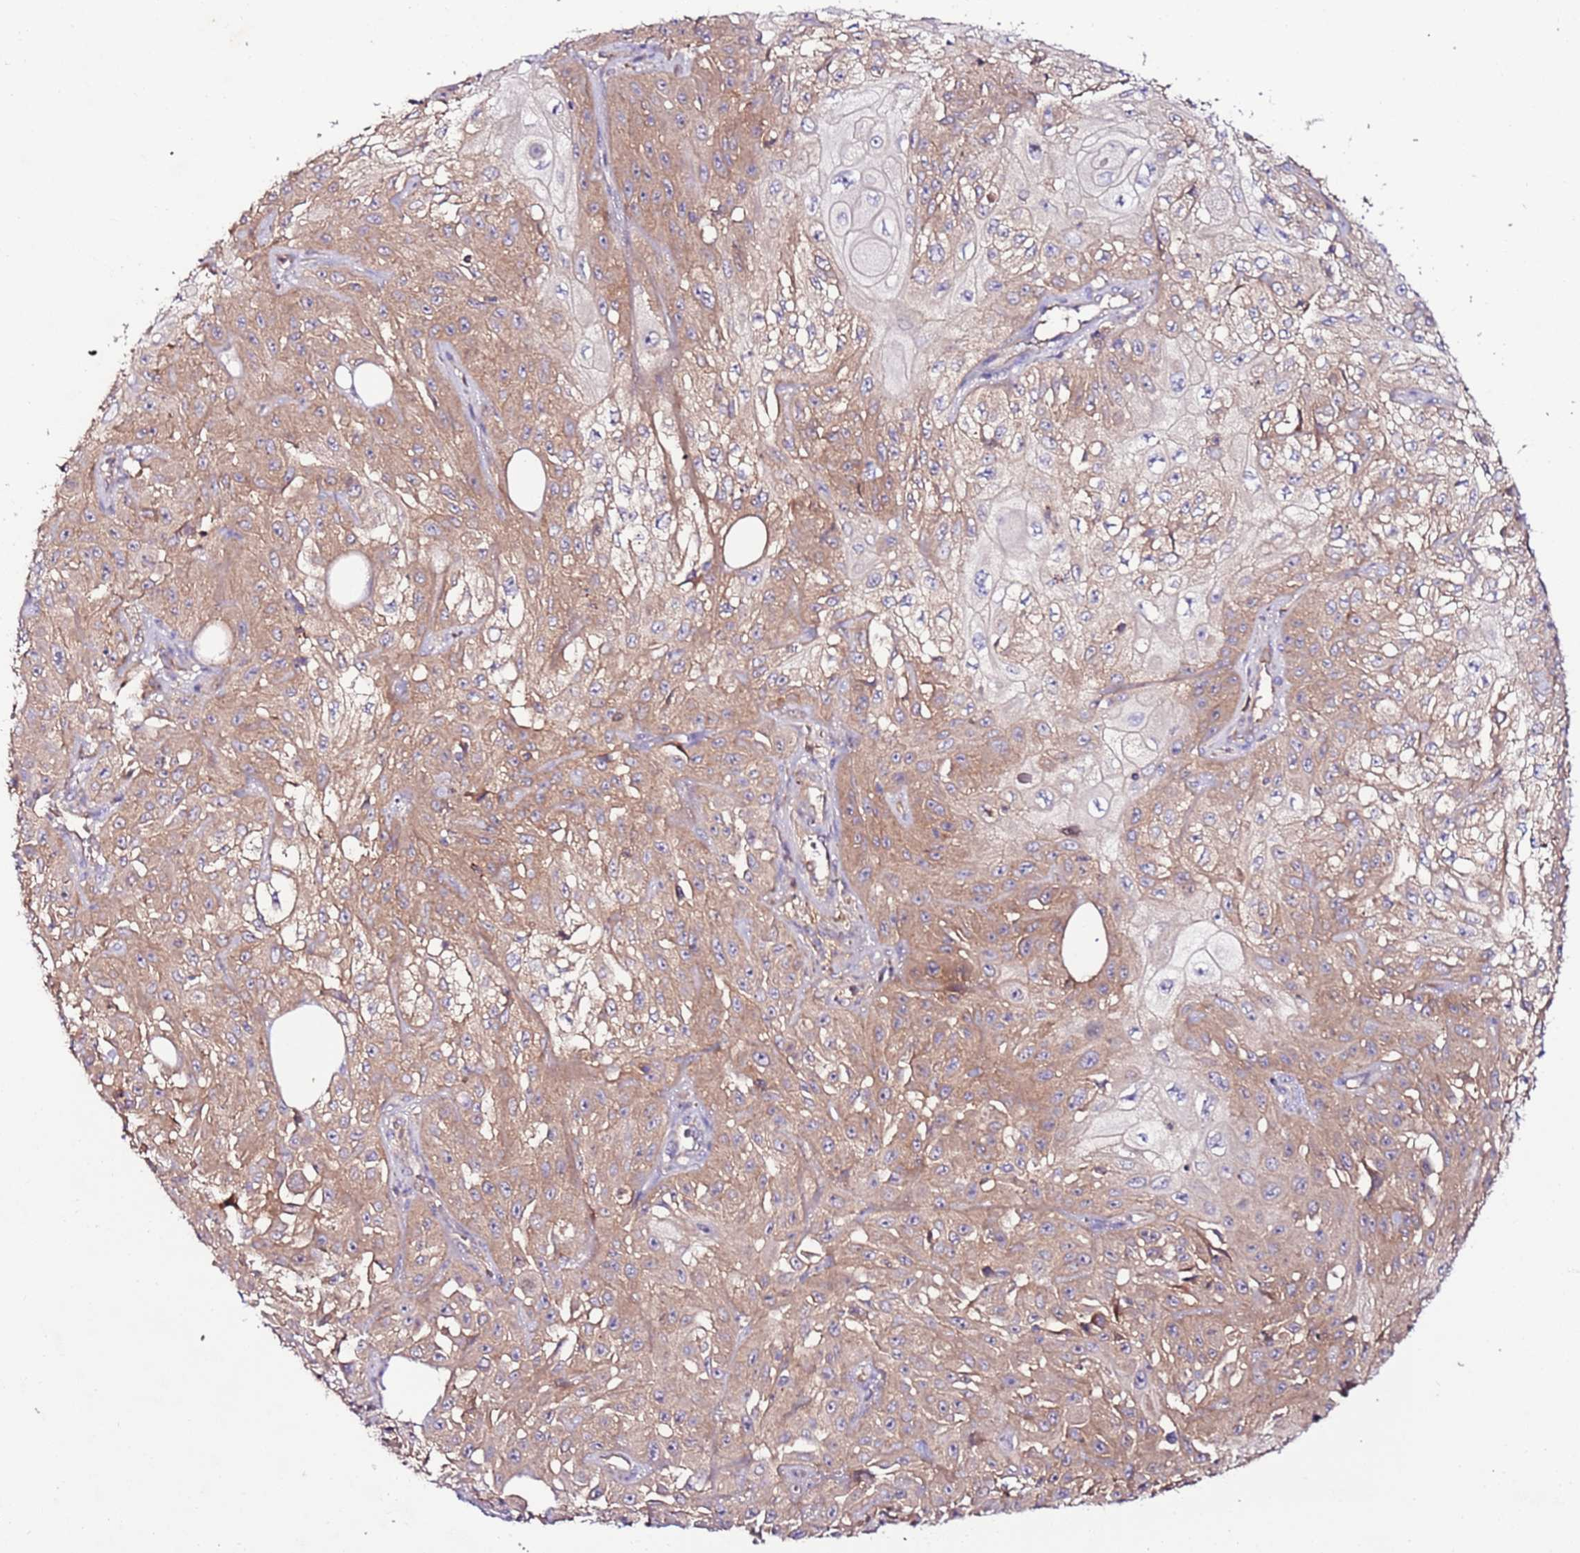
{"staining": {"intensity": "moderate", "quantity": ">75%", "location": "cytoplasmic/membranous"}, "tissue": "skin cancer", "cell_type": "Tumor cells", "image_type": "cancer", "snomed": [{"axis": "morphology", "description": "Squamous cell carcinoma, NOS"}, {"axis": "morphology", "description": "Squamous cell carcinoma, metastatic, NOS"}, {"axis": "topography", "description": "Skin"}, {"axis": "topography", "description": "Lymph node"}], "caption": "This is an image of immunohistochemistry (IHC) staining of squamous cell carcinoma (skin), which shows moderate expression in the cytoplasmic/membranous of tumor cells.", "gene": "FLVCR1", "patient": {"sex": "male", "age": 75}}